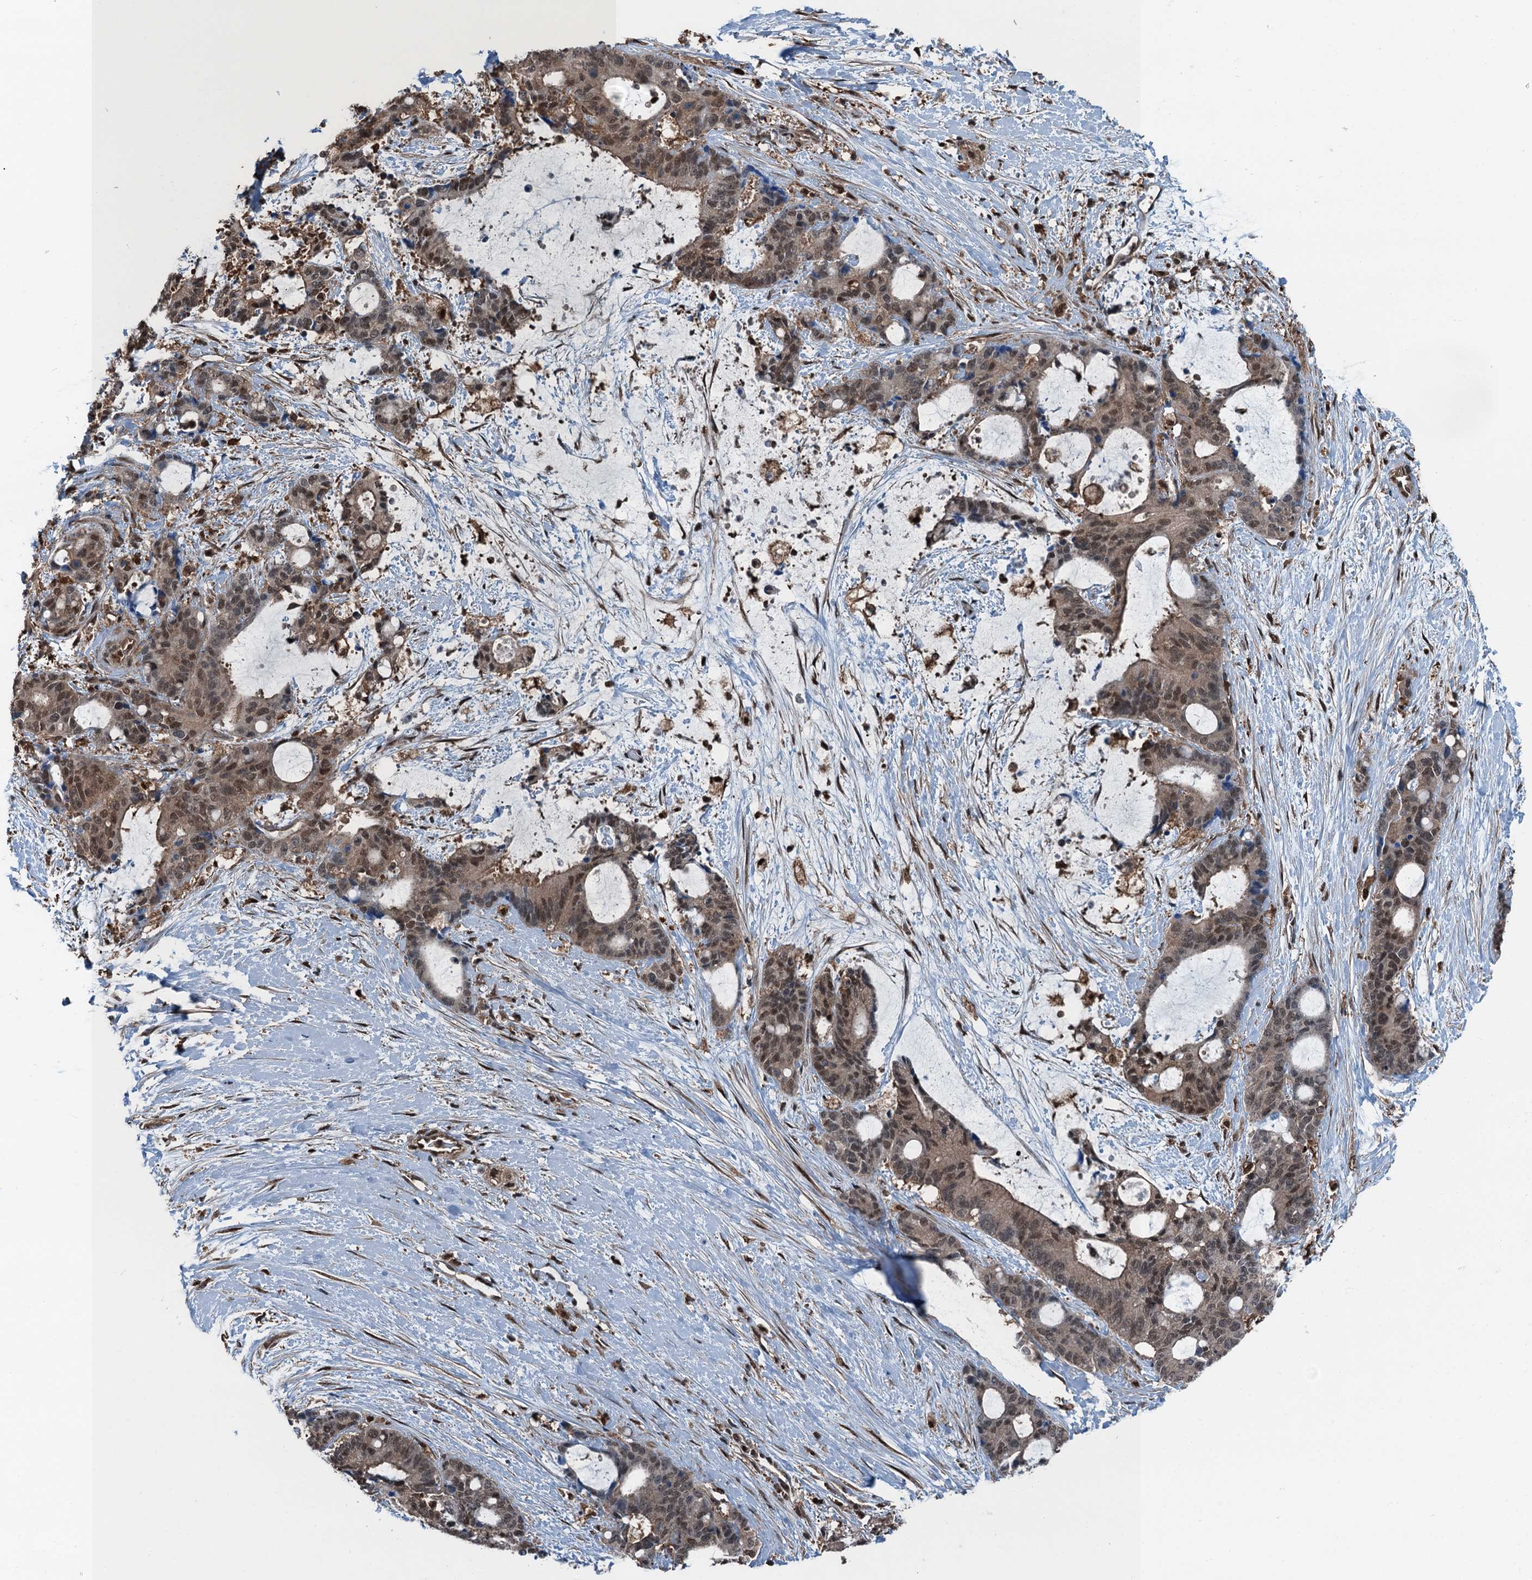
{"staining": {"intensity": "moderate", "quantity": "<25%", "location": "nuclear"}, "tissue": "liver cancer", "cell_type": "Tumor cells", "image_type": "cancer", "snomed": [{"axis": "morphology", "description": "Normal tissue, NOS"}, {"axis": "morphology", "description": "Cholangiocarcinoma"}, {"axis": "topography", "description": "Liver"}, {"axis": "topography", "description": "Peripheral nerve tissue"}], "caption": "About <25% of tumor cells in human liver cholangiocarcinoma exhibit moderate nuclear protein expression as visualized by brown immunohistochemical staining.", "gene": "RNH1", "patient": {"sex": "female", "age": 73}}